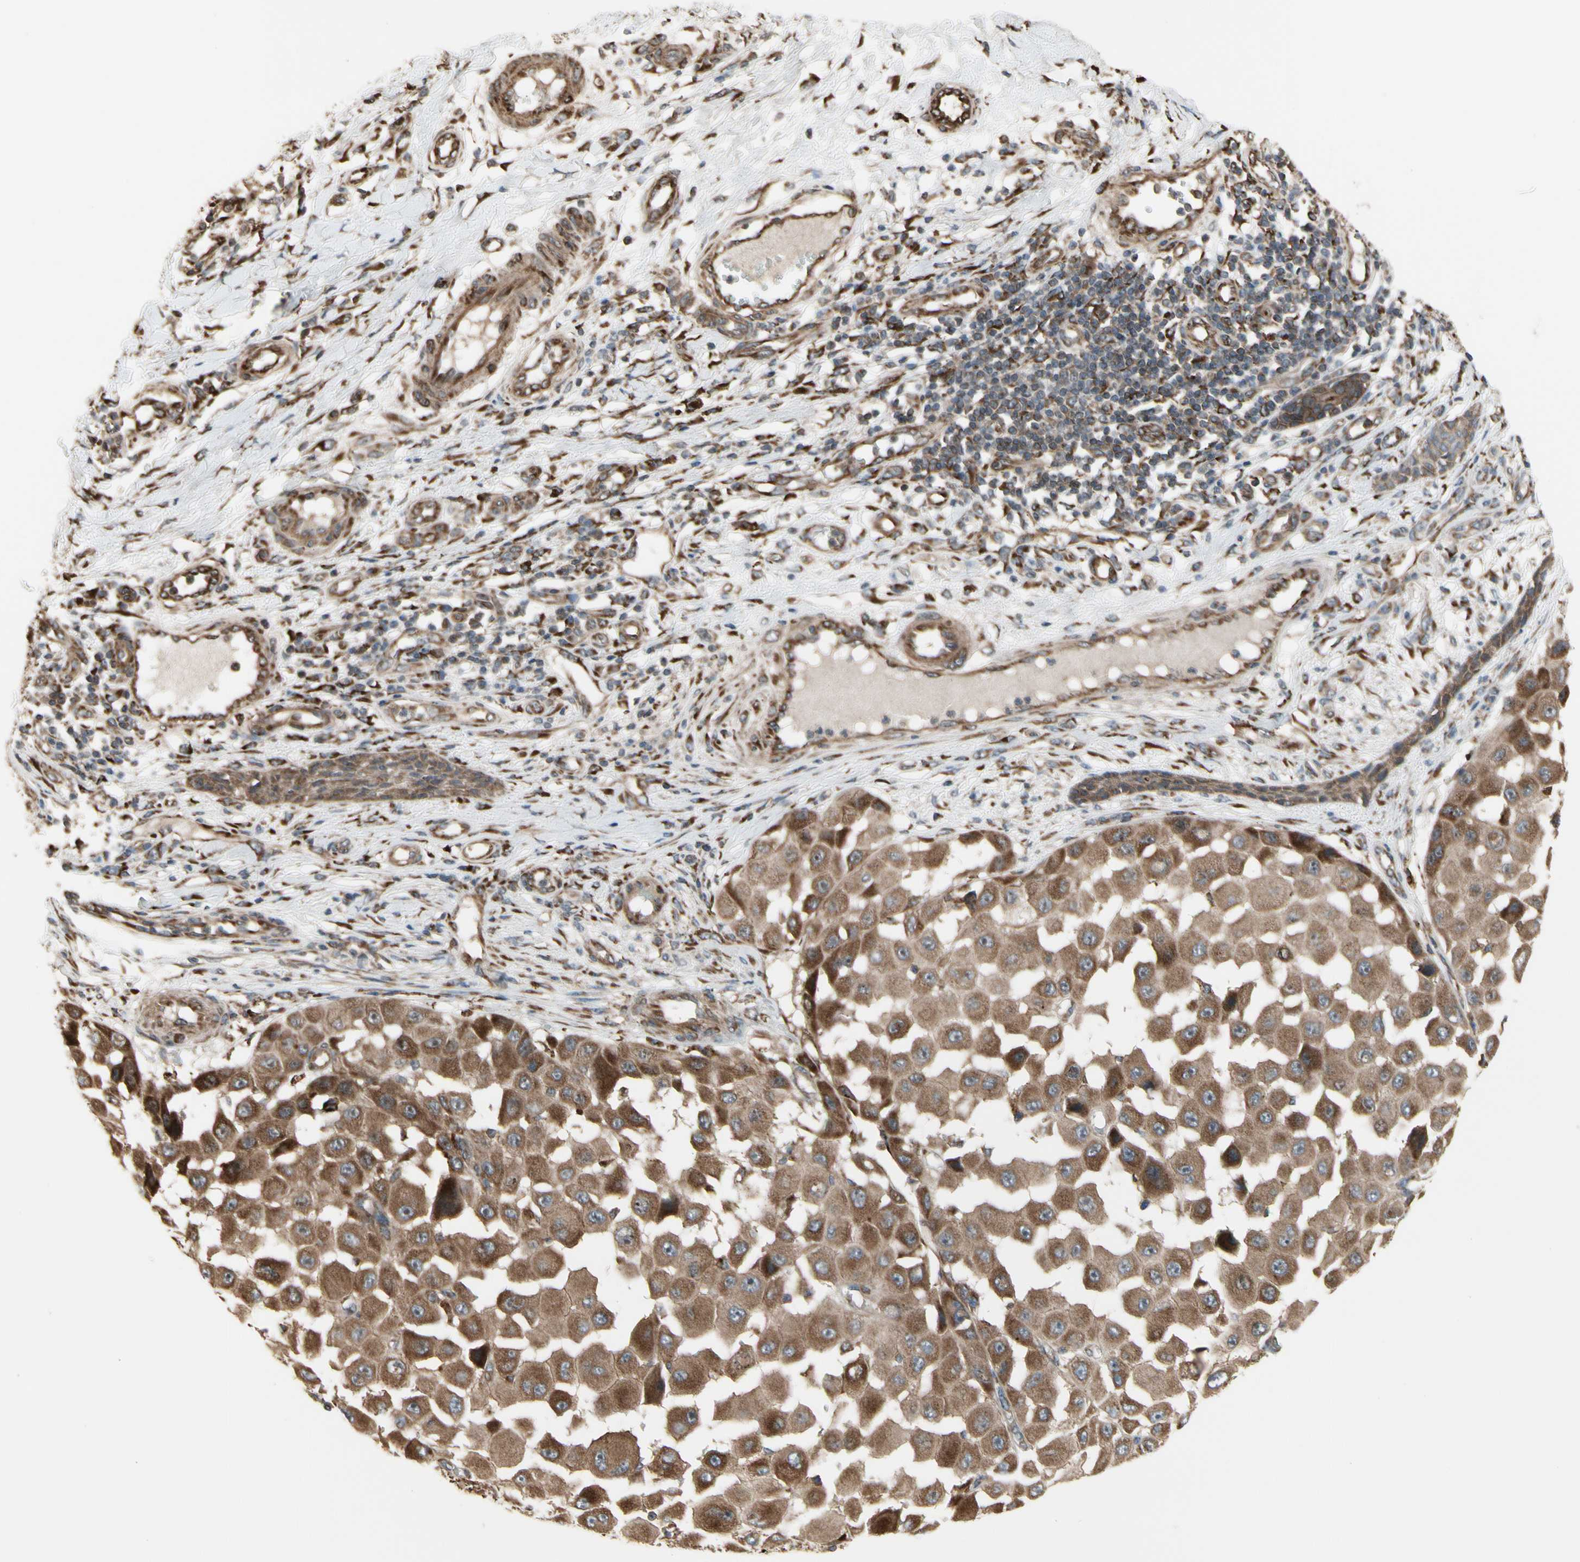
{"staining": {"intensity": "moderate", "quantity": ">75%", "location": "cytoplasmic/membranous"}, "tissue": "melanoma", "cell_type": "Tumor cells", "image_type": "cancer", "snomed": [{"axis": "morphology", "description": "Malignant melanoma, NOS"}, {"axis": "topography", "description": "Skin"}], "caption": "IHC histopathology image of melanoma stained for a protein (brown), which demonstrates medium levels of moderate cytoplasmic/membranous expression in about >75% of tumor cells.", "gene": "SLC39A9", "patient": {"sex": "female", "age": 81}}